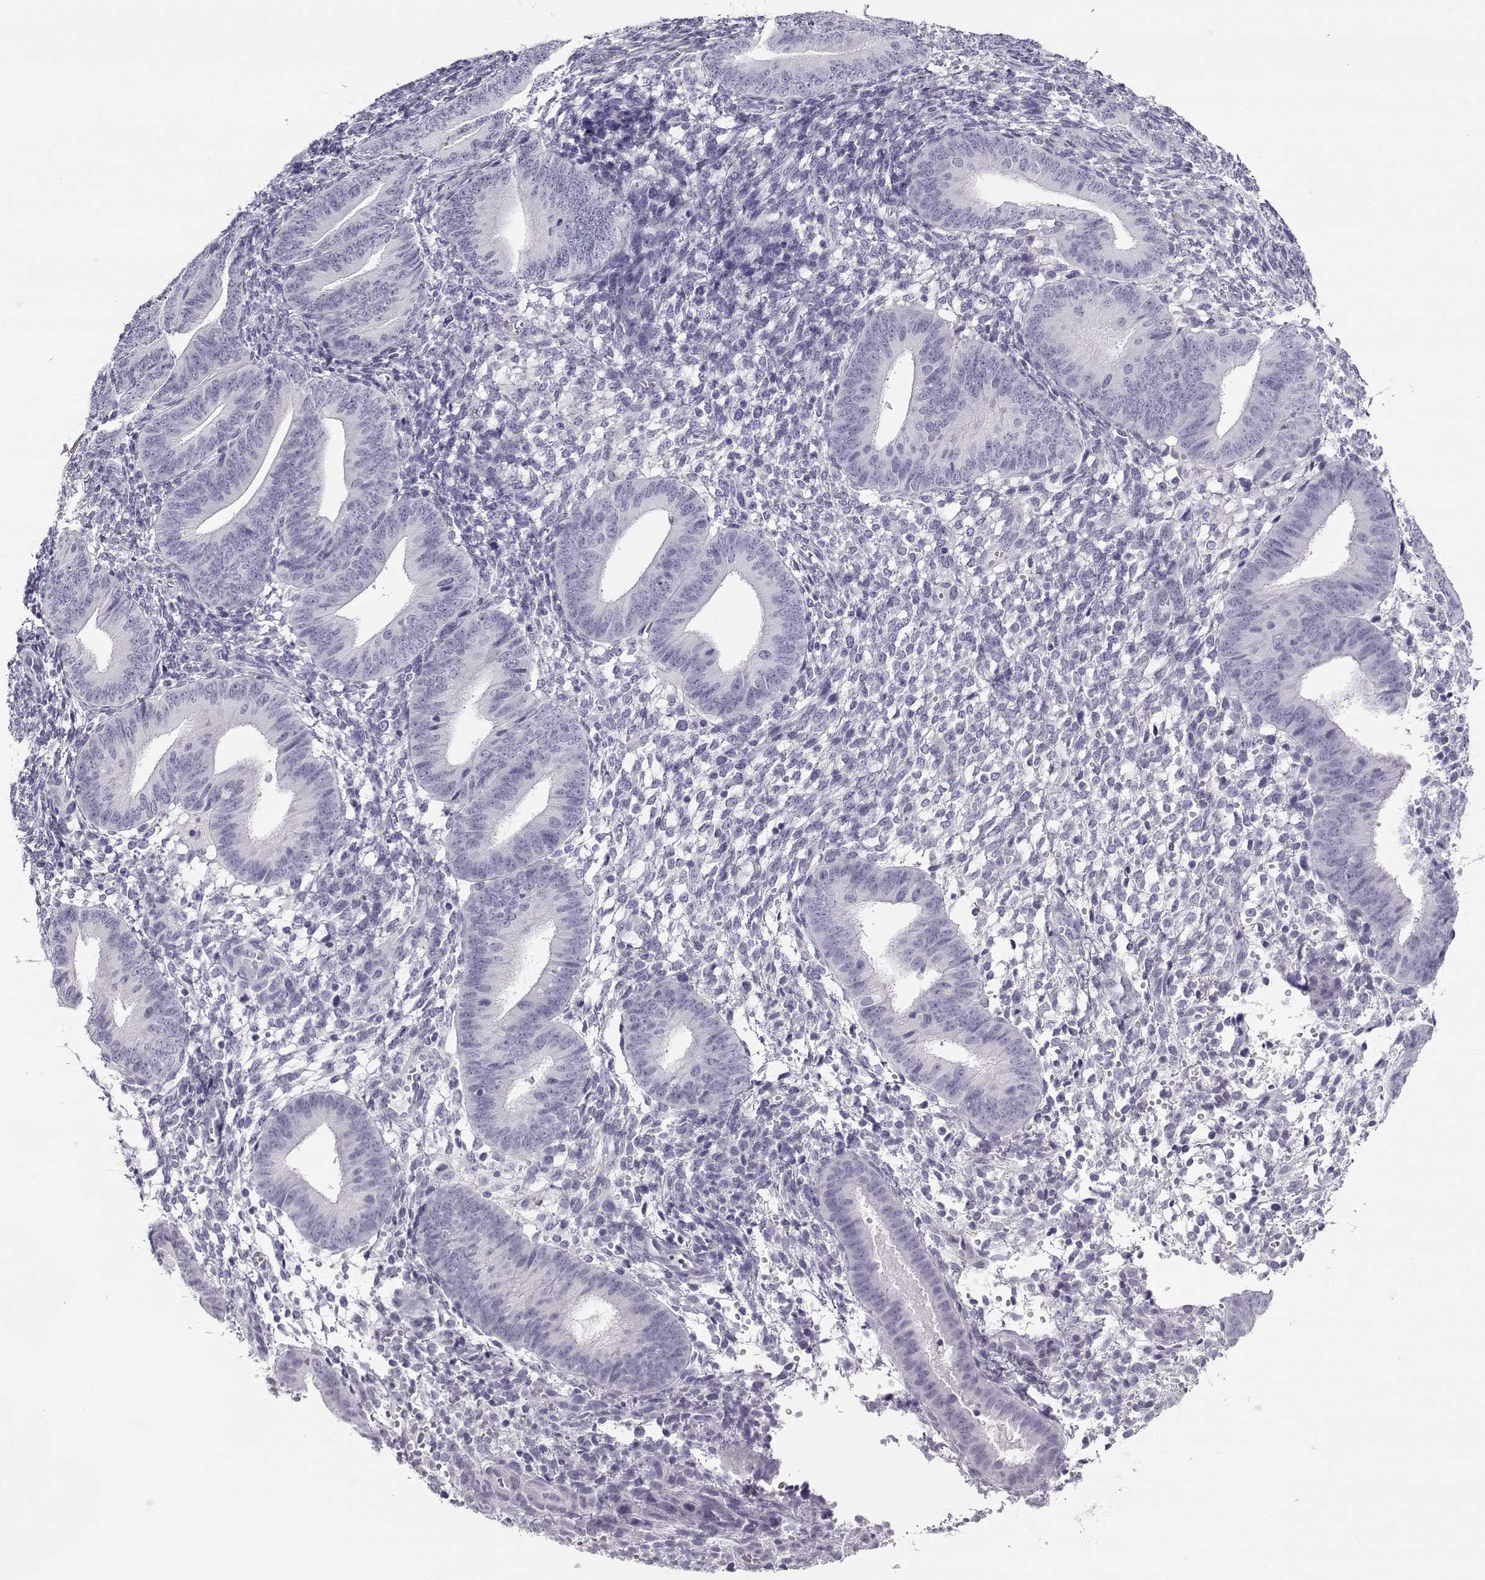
{"staining": {"intensity": "negative", "quantity": "none", "location": "none"}, "tissue": "endometrium", "cell_type": "Cells in endometrial stroma", "image_type": "normal", "snomed": [{"axis": "morphology", "description": "Normal tissue, NOS"}, {"axis": "topography", "description": "Endometrium"}], "caption": "IHC of normal endometrium reveals no staining in cells in endometrial stroma. (DAB (3,3'-diaminobenzidine) immunohistochemistry visualized using brightfield microscopy, high magnification).", "gene": "RHOXF2B", "patient": {"sex": "female", "age": 39}}